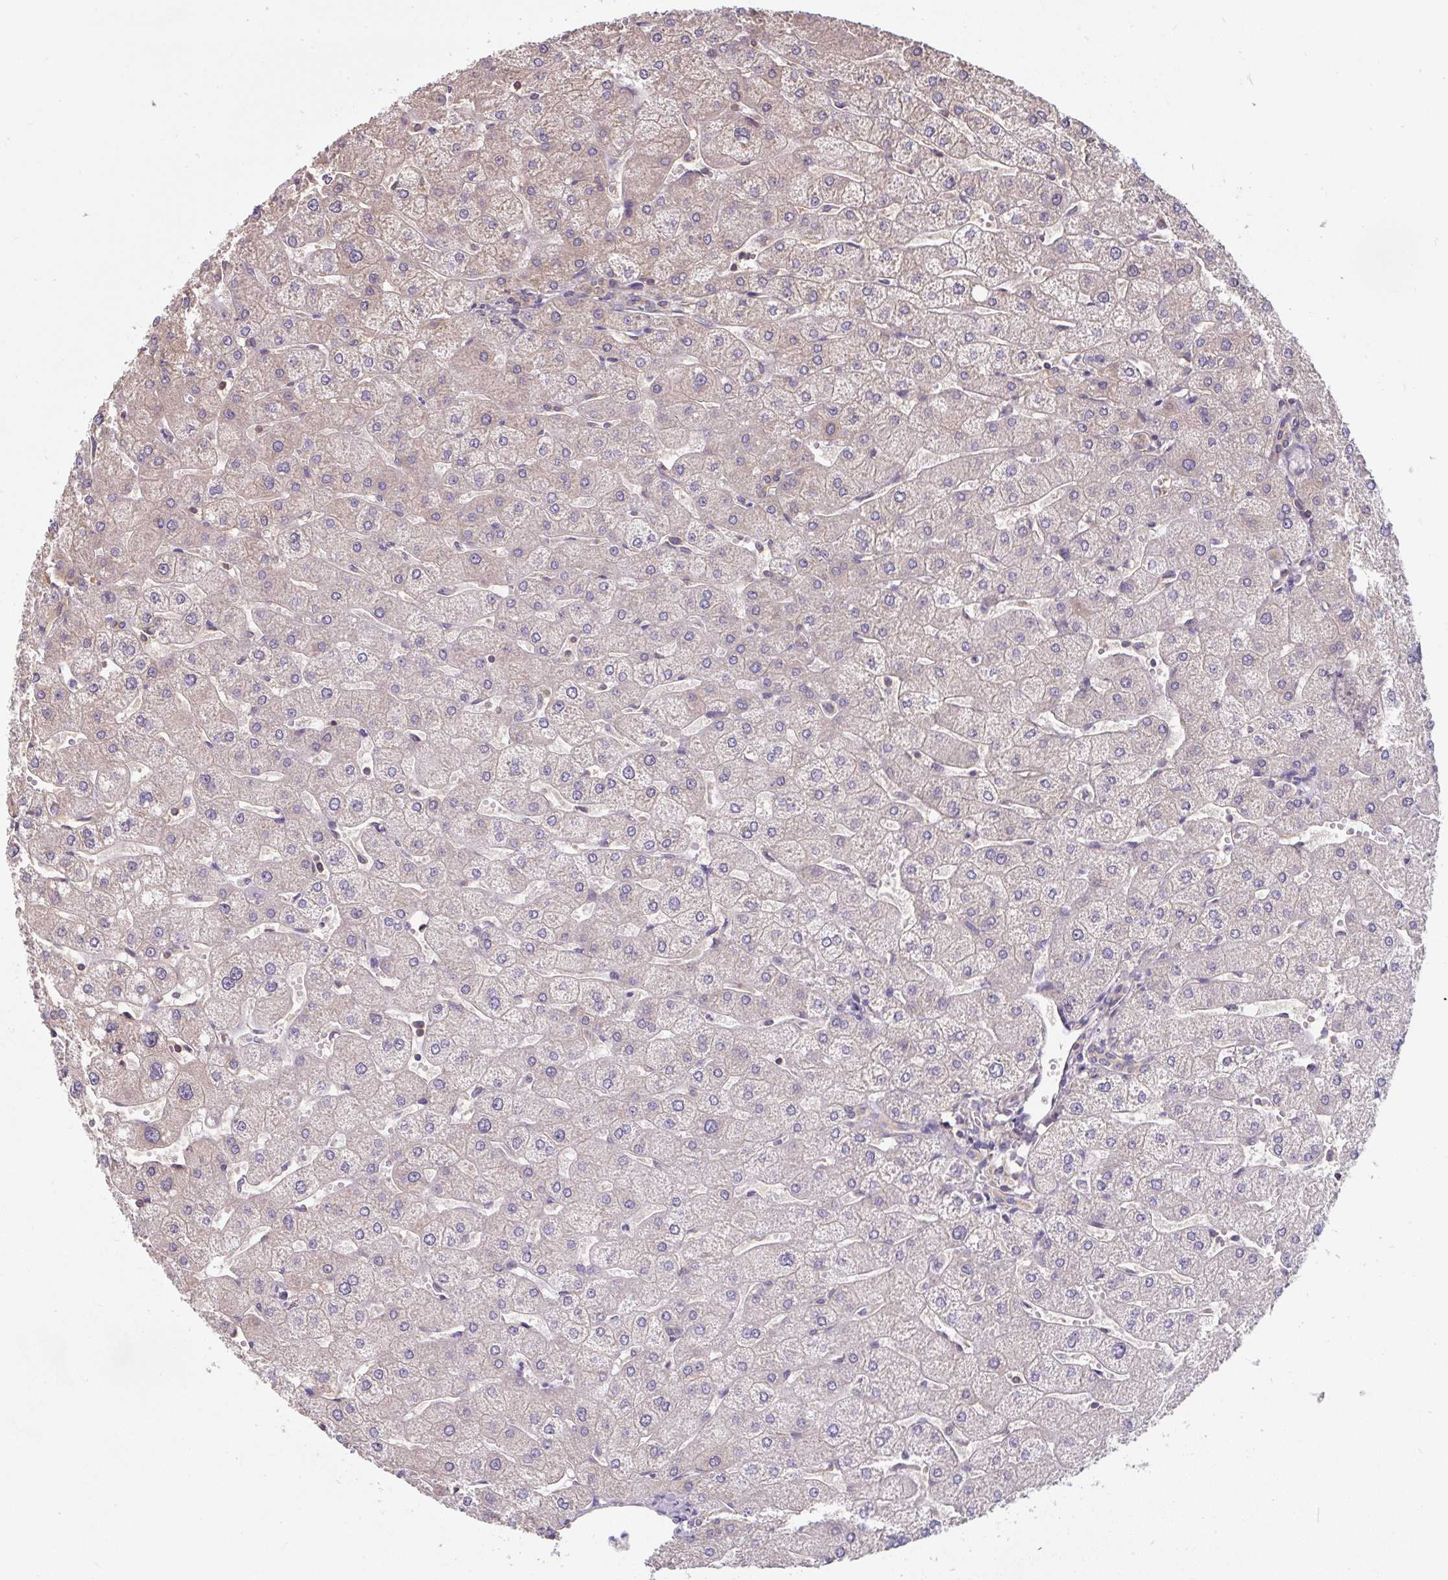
{"staining": {"intensity": "weak", "quantity": ">75%", "location": "cytoplasmic/membranous"}, "tissue": "liver", "cell_type": "Cholangiocytes", "image_type": "normal", "snomed": [{"axis": "morphology", "description": "Normal tissue, NOS"}, {"axis": "topography", "description": "Liver"}], "caption": "A brown stain shows weak cytoplasmic/membranous staining of a protein in cholangiocytes of unremarkable human liver.", "gene": "ST13", "patient": {"sex": "male", "age": 67}}